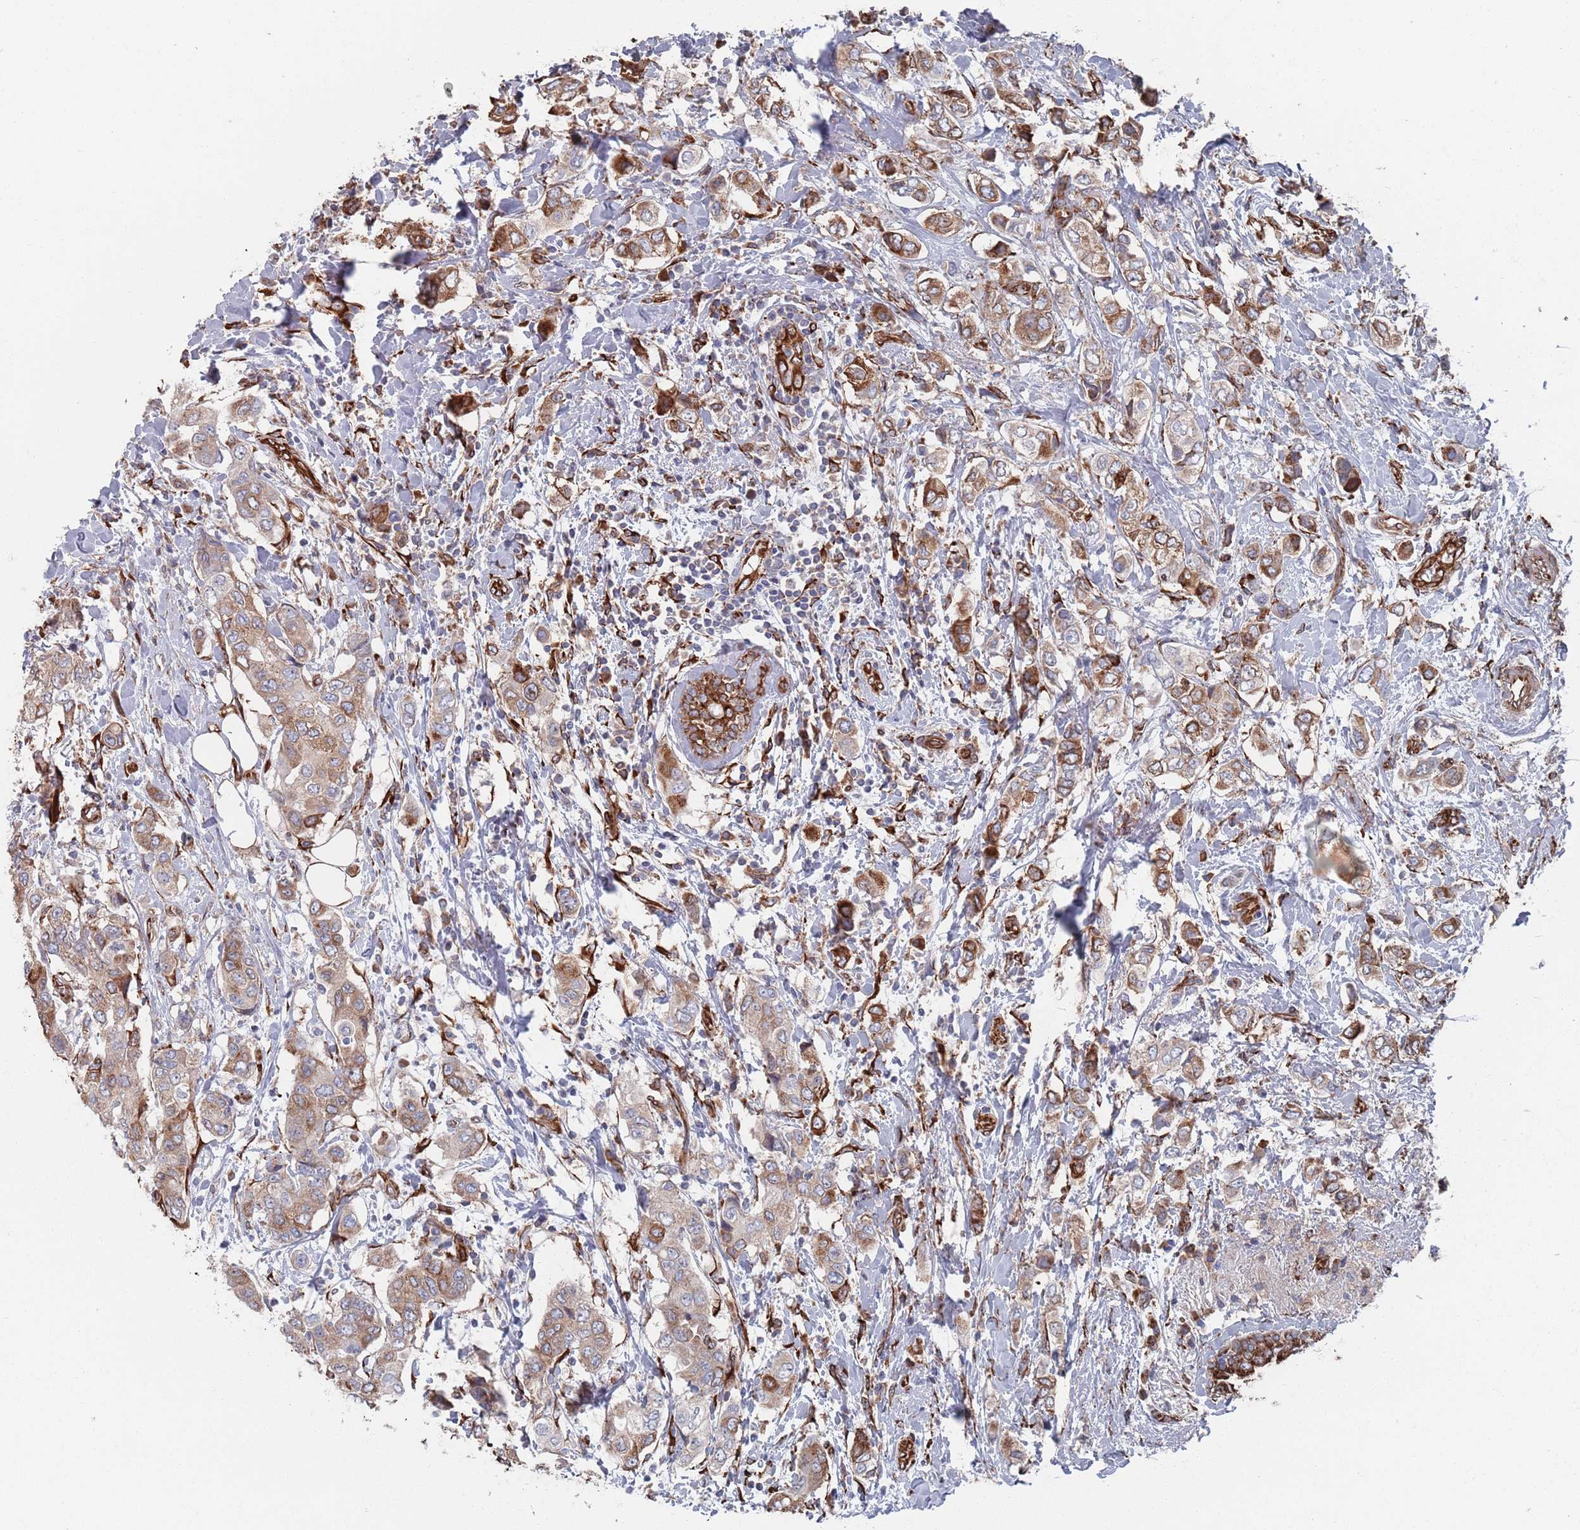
{"staining": {"intensity": "strong", "quantity": "<25%", "location": "cytoplasmic/membranous"}, "tissue": "breast cancer", "cell_type": "Tumor cells", "image_type": "cancer", "snomed": [{"axis": "morphology", "description": "Lobular carcinoma"}, {"axis": "topography", "description": "Breast"}], "caption": "This photomicrograph shows immunohistochemistry (IHC) staining of human breast cancer, with medium strong cytoplasmic/membranous expression in approximately <25% of tumor cells.", "gene": "CCDC106", "patient": {"sex": "female", "age": 51}}